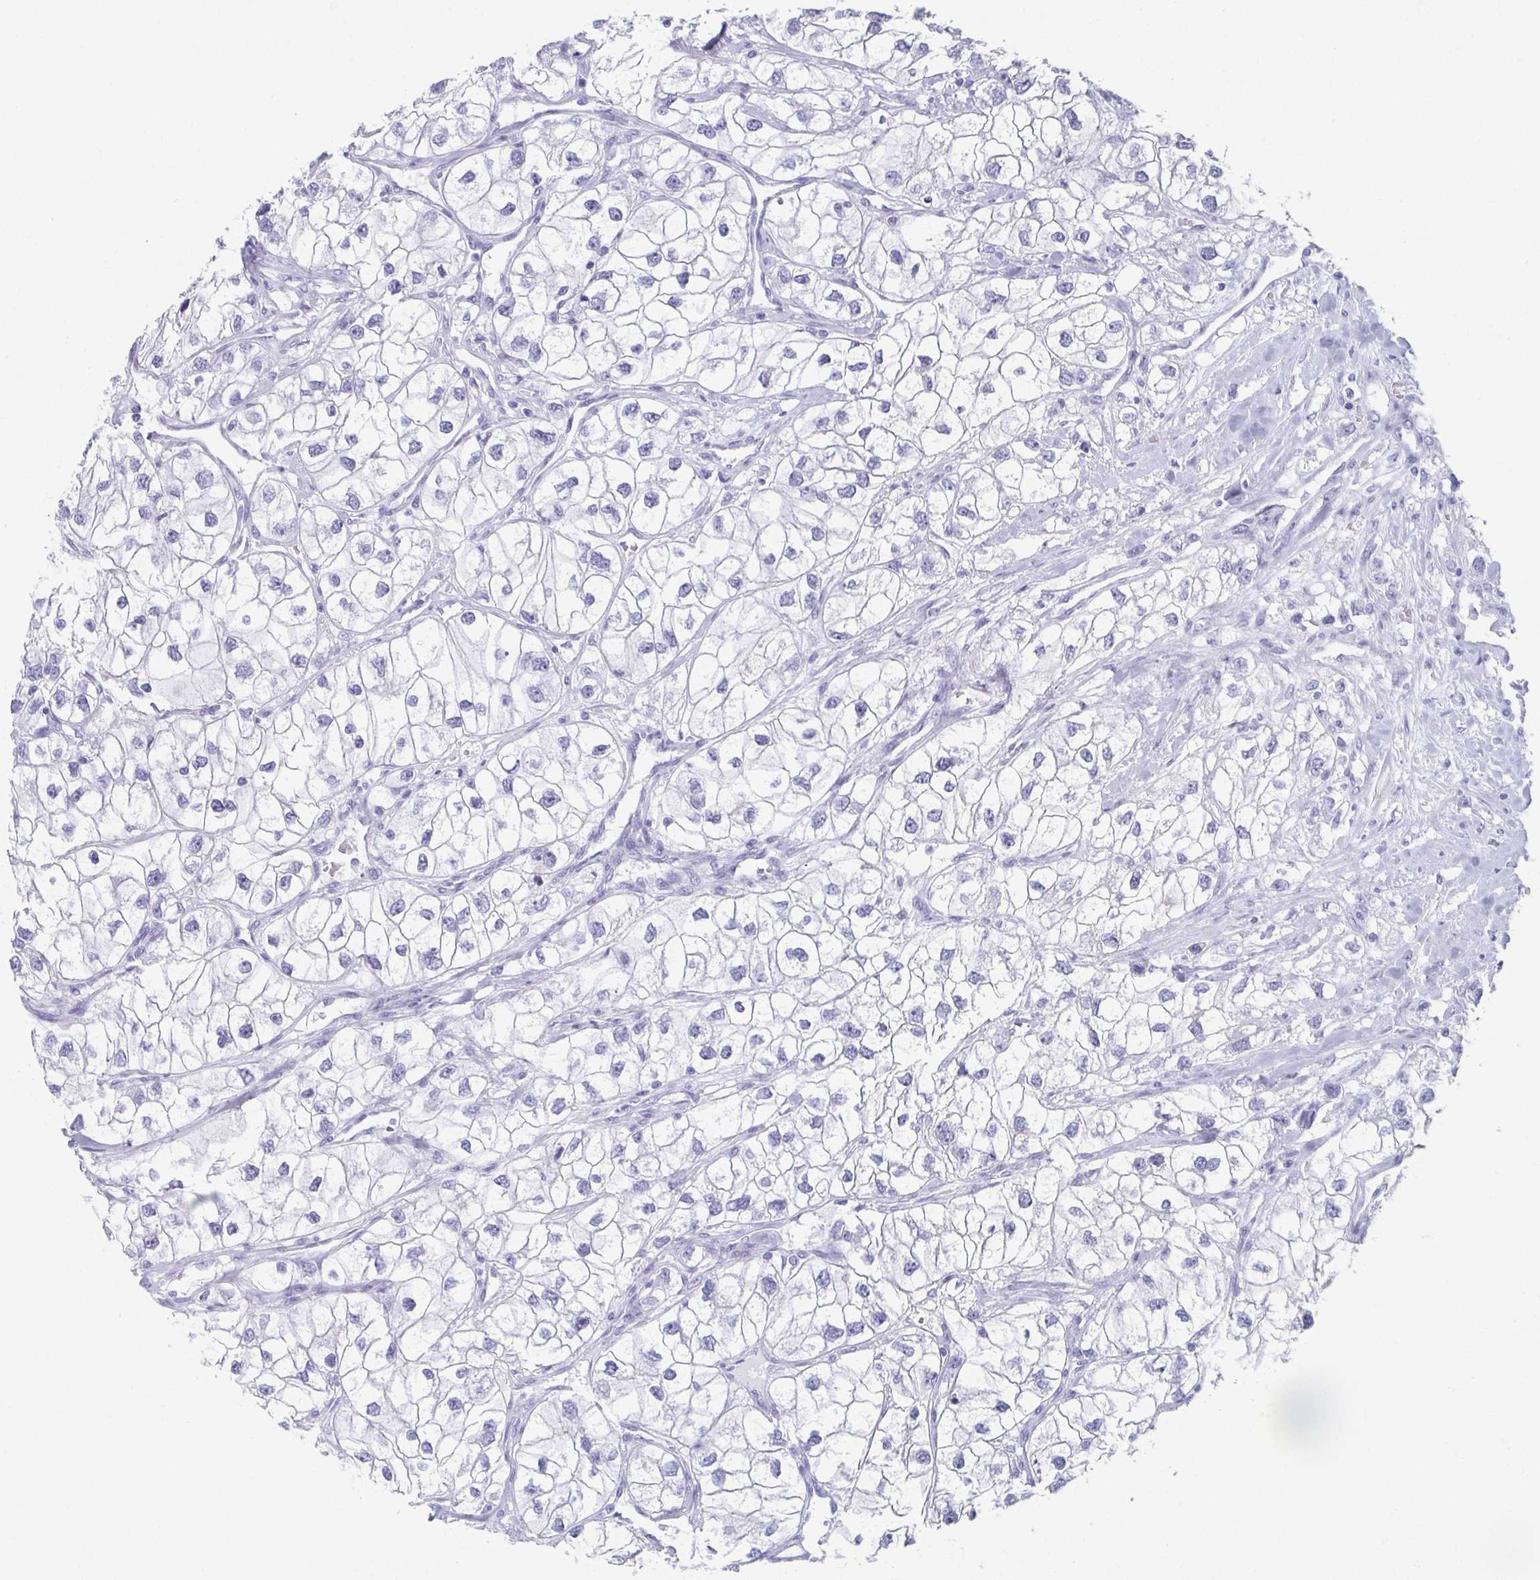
{"staining": {"intensity": "negative", "quantity": "none", "location": "none"}, "tissue": "renal cancer", "cell_type": "Tumor cells", "image_type": "cancer", "snomed": [{"axis": "morphology", "description": "Adenocarcinoma, NOS"}, {"axis": "topography", "description": "Kidney"}], "caption": "An image of human adenocarcinoma (renal) is negative for staining in tumor cells.", "gene": "GHRL", "patient": {"sex": "male", "age": 59}}